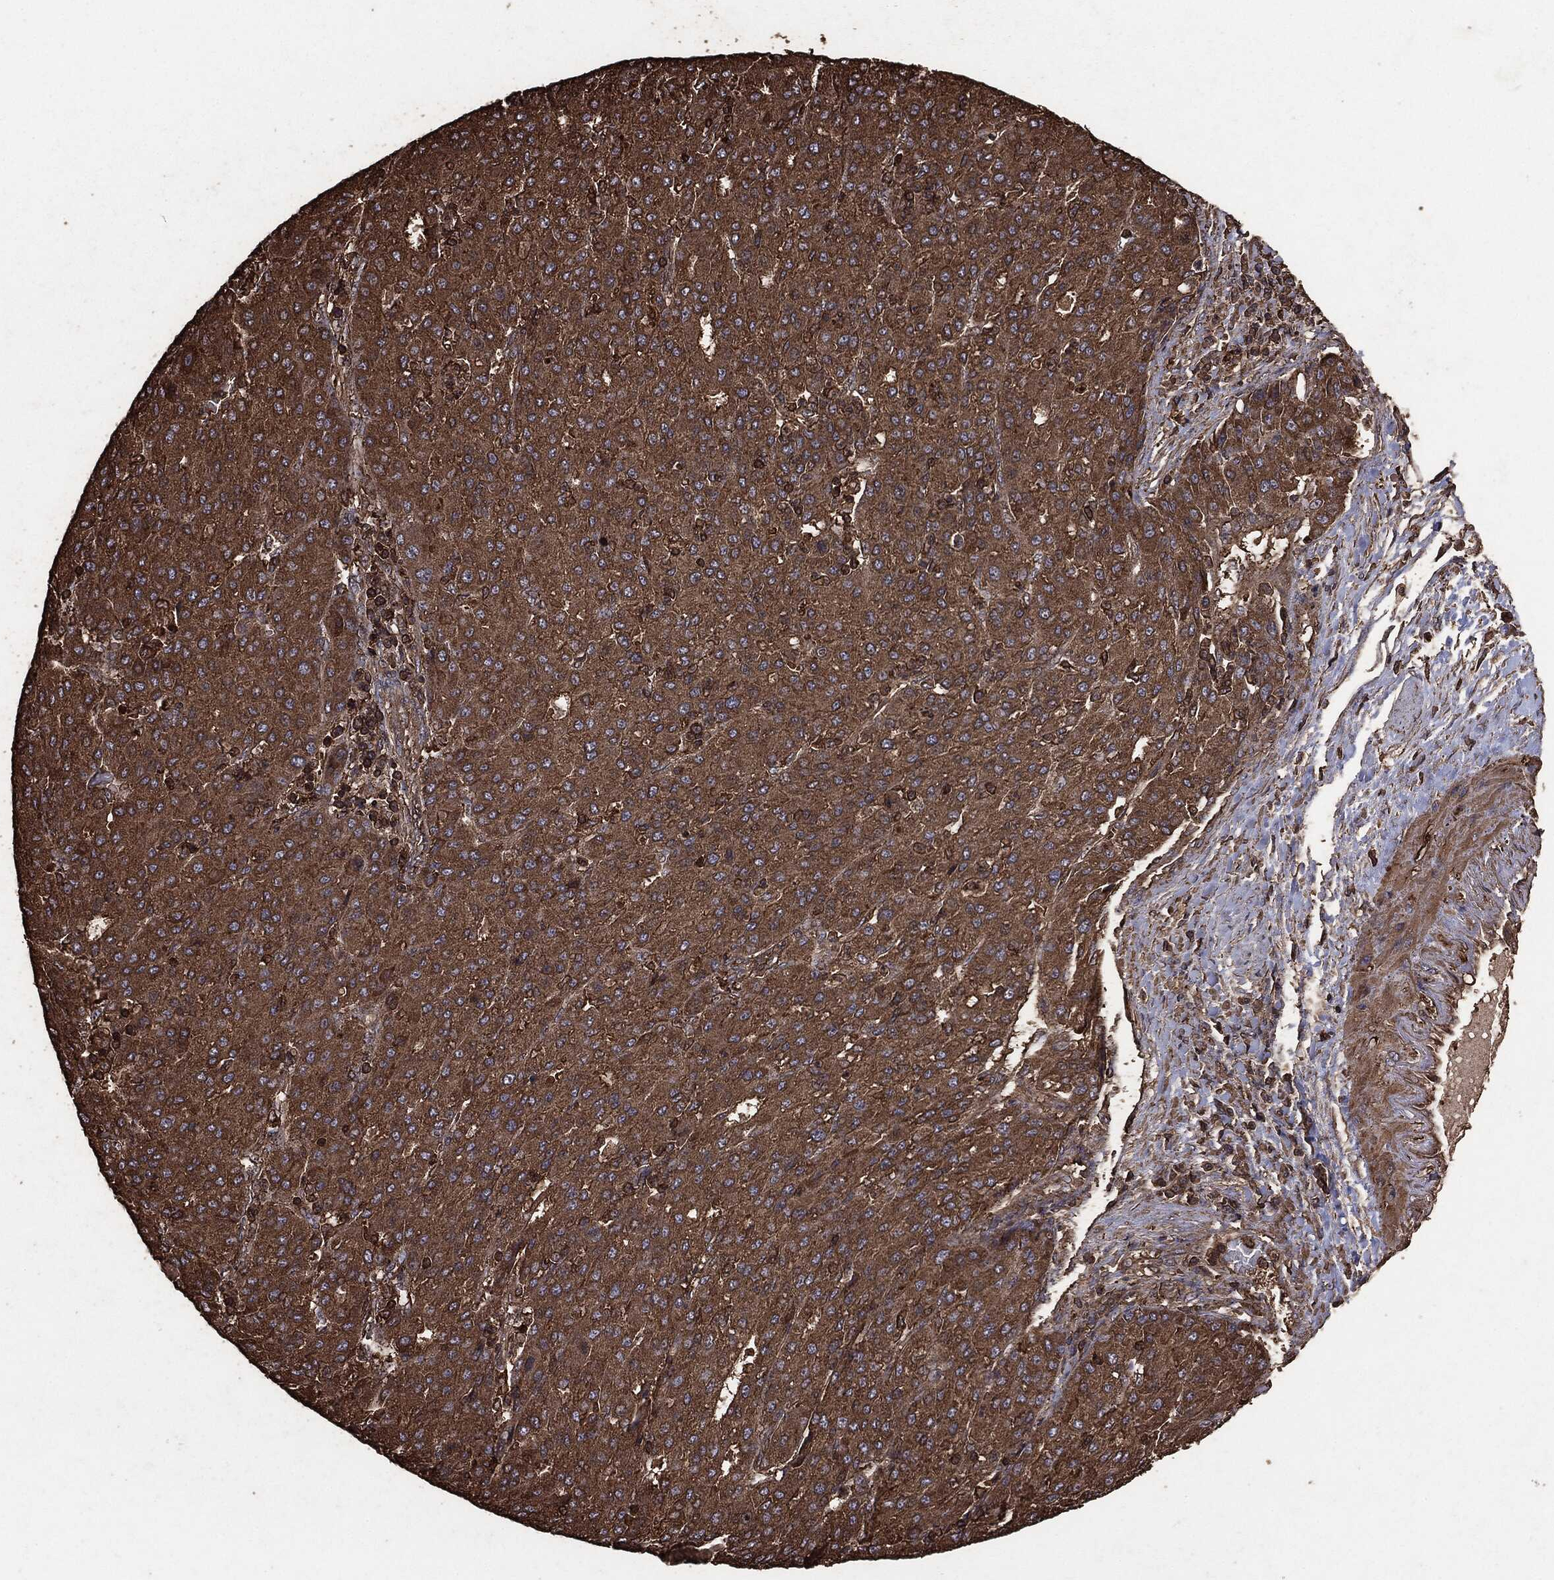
{"staining": {"intensity": "strong", "quantity": ">75%", "location": "cytoplasmic/membranous"}, "tissue": "liver cancer", "cell_type": "Tumor cells", "image_type": "cancer", "snomed": [{"axis": "morphology", "description": "Carcinoma, Hepatocellular, NOS"}, {"axis": "topography", "description": "Liver"}], "caption": "Immunohistochemistry of human hepatocellular carcinoma (liver) reveals high levels of strong cytoplasmic/membranous expression in about >75% of tumor cells.", "gene": "MTOR", "patient": {"sex": "male", "age": 65}}